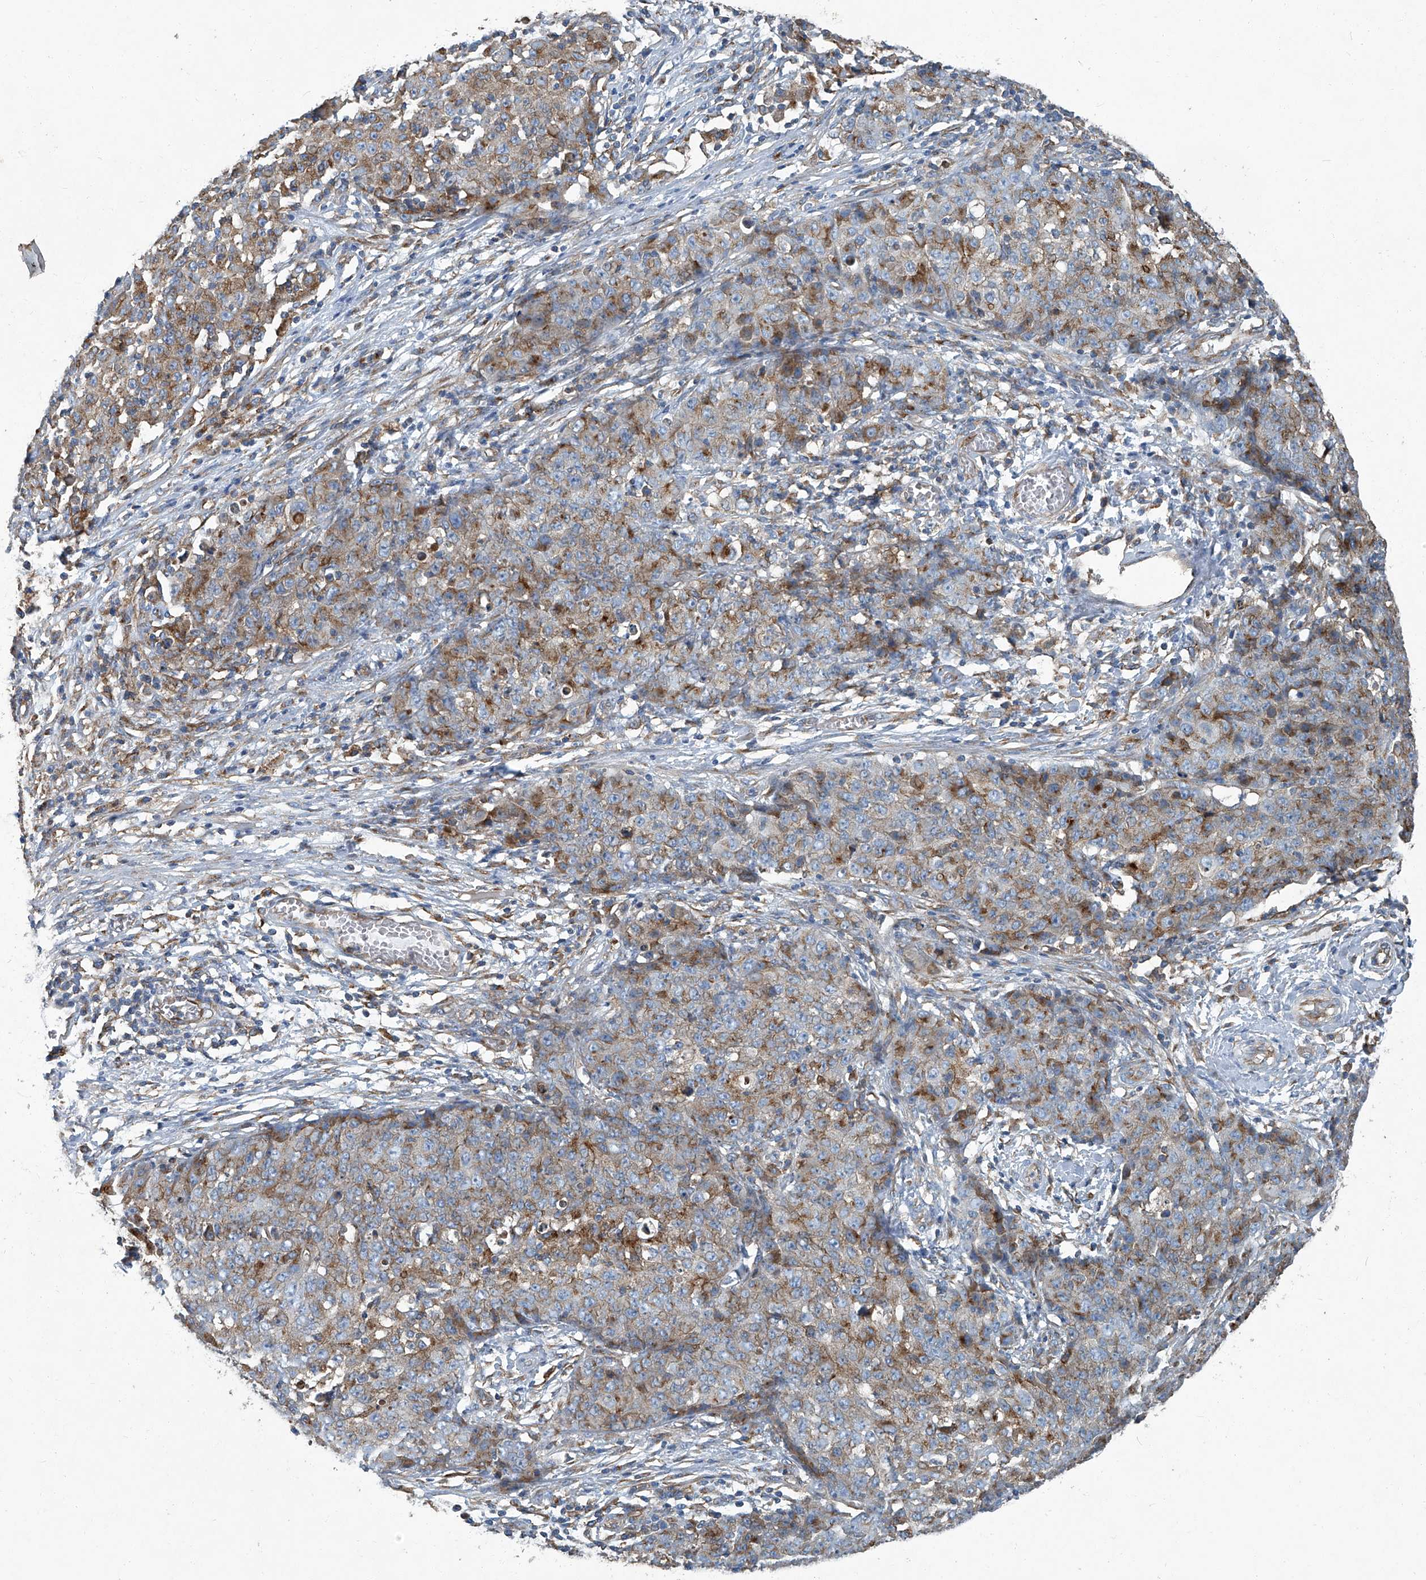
{"staining": {"intensity": "moderate", "quantity": "25%-75%", "location": "cytoplasmic/membranous"}, "tissue": "ovarian cancer", "cell_type": "Tumor cells", "image_type": "cancer", "snomed": [{"axis": "morphology", "description": "Carcinoma, endometroid"}, {"axis": "topography", "description": "Ovary"}], "caption": "Endometroid carcinoma (ovarian) was stained to show a protein in brown. There is medium levels of moderate cytoplasmic/membranous positivity in about 25%-75% of tumor cells. Nuclei are stained in blue.", "gene": "PIGH", "patient": {"sex": "female", "age": 42}}